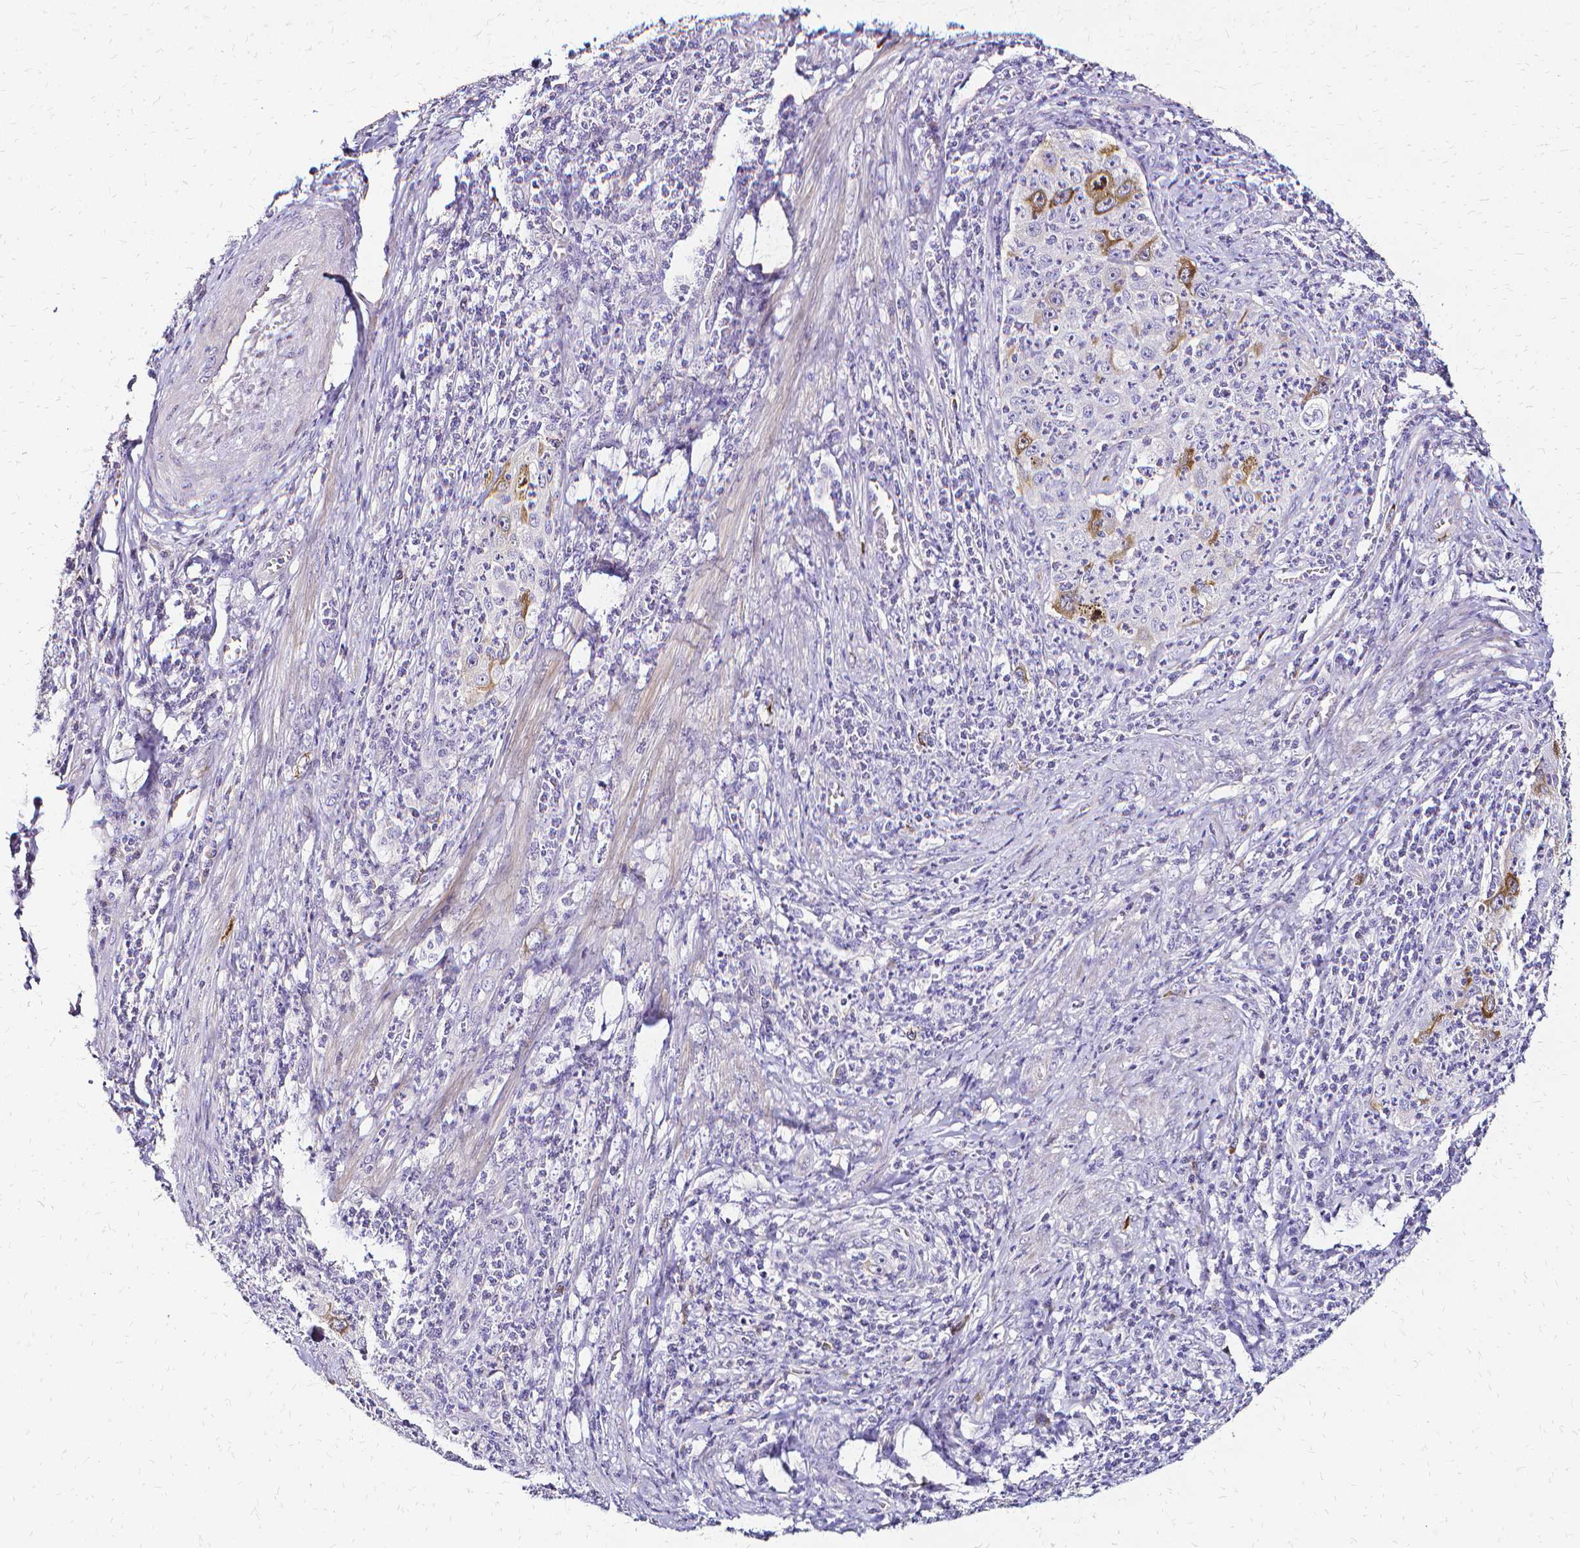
{"staining": {"intensity": "moderate", "quantity": "<25%", "location": "cytoplasmic/membranous"}, "tissue": "cervical cancer", "cell_type": "Tumor cells", "image_type": "cancer", "snomed": [{"axis": "morphology", "description": "Squamous cell carcinoma, NOS"}, {"axis": "topography", "description": "Cervix"}], "caption": "Moderate cytoplasmic/membranous protein positivity is present in about <25% of tumor cells in squamous cell carcinoma (cervical).", "gene": "CCNB1", "patient": {"sex": "female", "age": 30}}